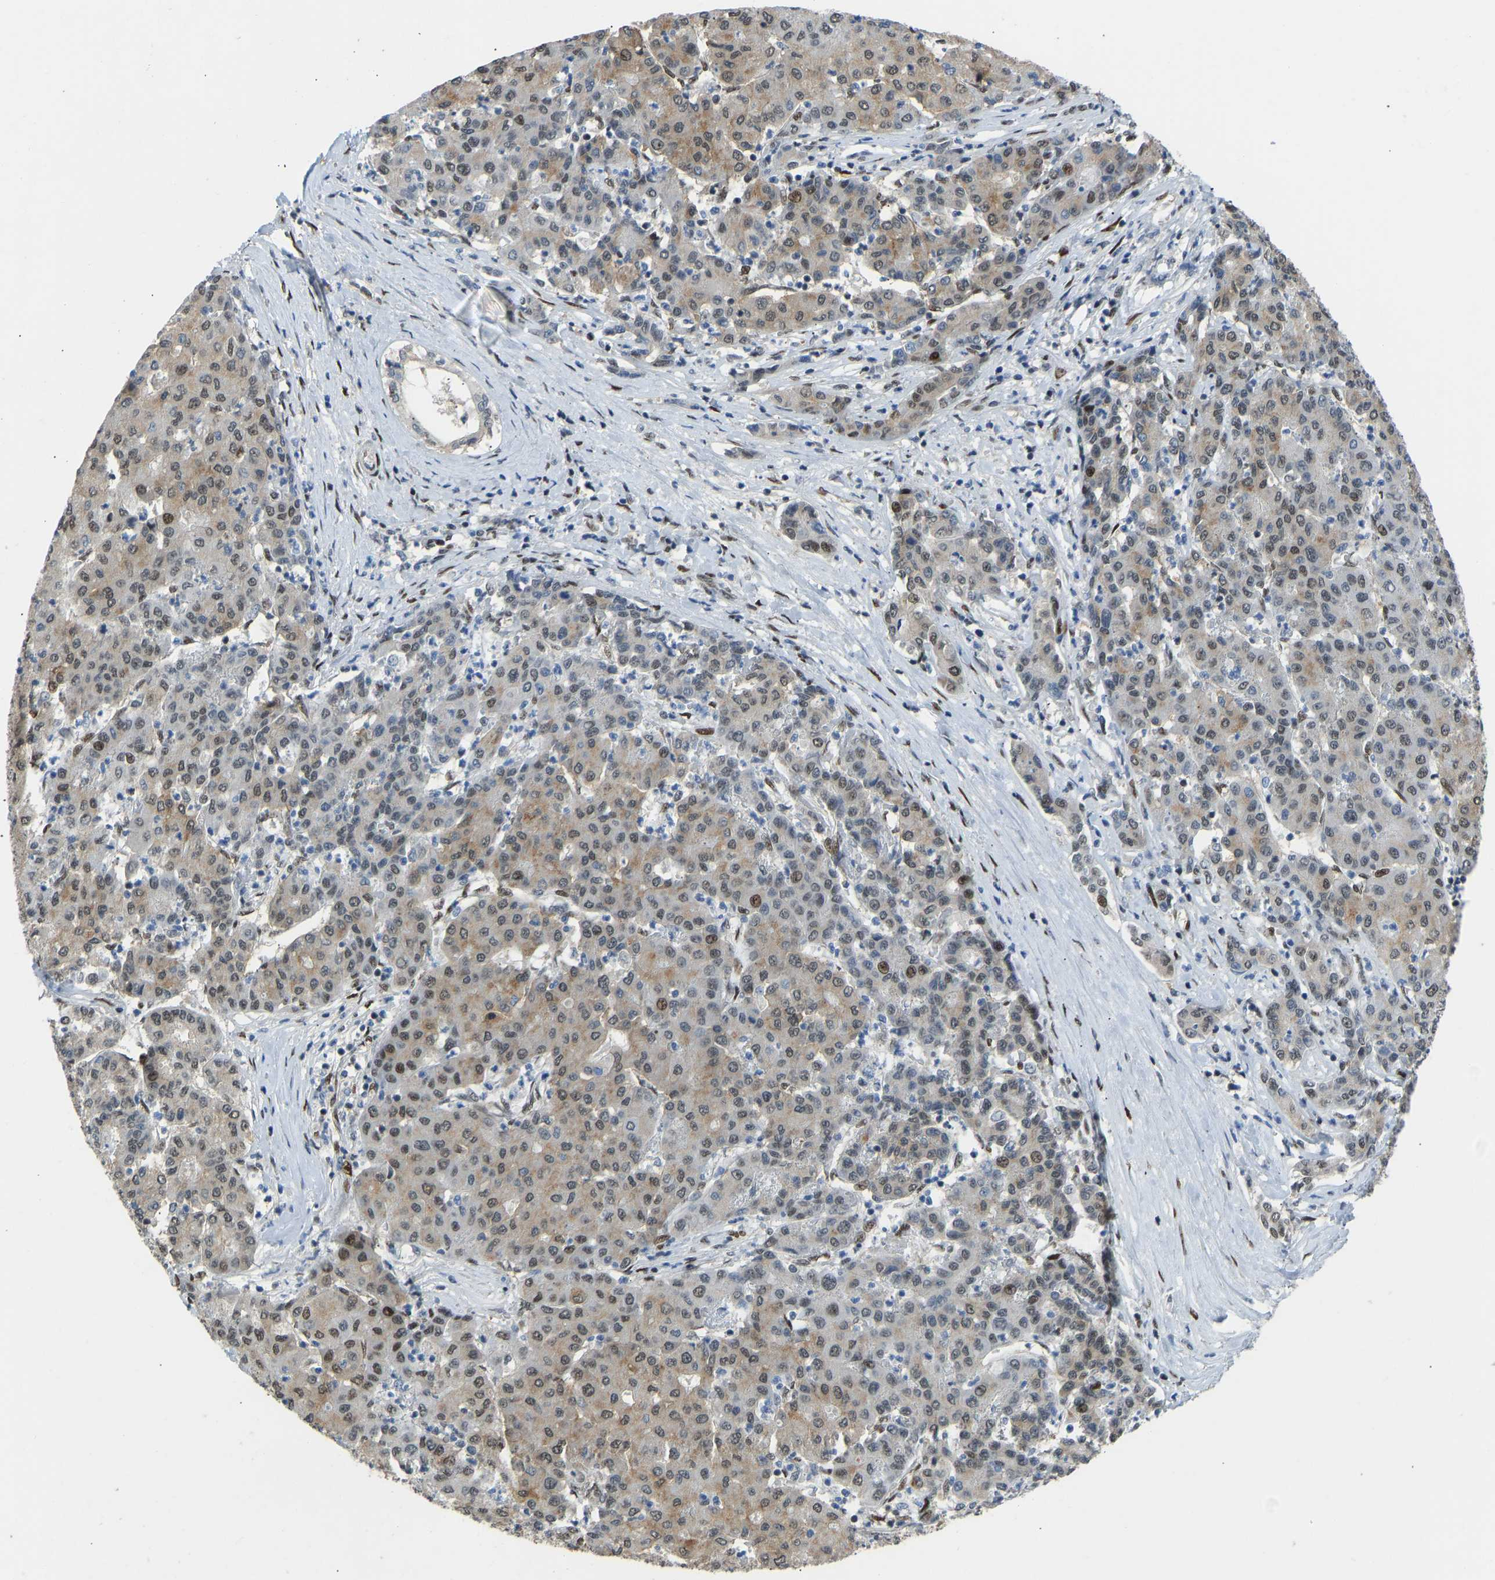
{"staining": {"intensity": "moderate", "quantity": "25%-75%", "location": "cytoplasmic/membranous,nuclear"}, "tissue": "liver cancer", "cell_type": "Tumor cells", "image_type": "cancer", "snomed": [{"axis": "morphology", "description": "Carcinoma, Hepatocellular, NOS"}, {"axis": "topography", "description": "Liver"}], "caption": "An image showing moderate cytoplasmic/membranous and nuclear staining in approximately 25%-75% of tumor cells in liver hepatocellular carcinoma, as visualized by brown immunohistochemical staining.", "gene": "FOXK1", "patient": {"sex": "male", "age": 65}}